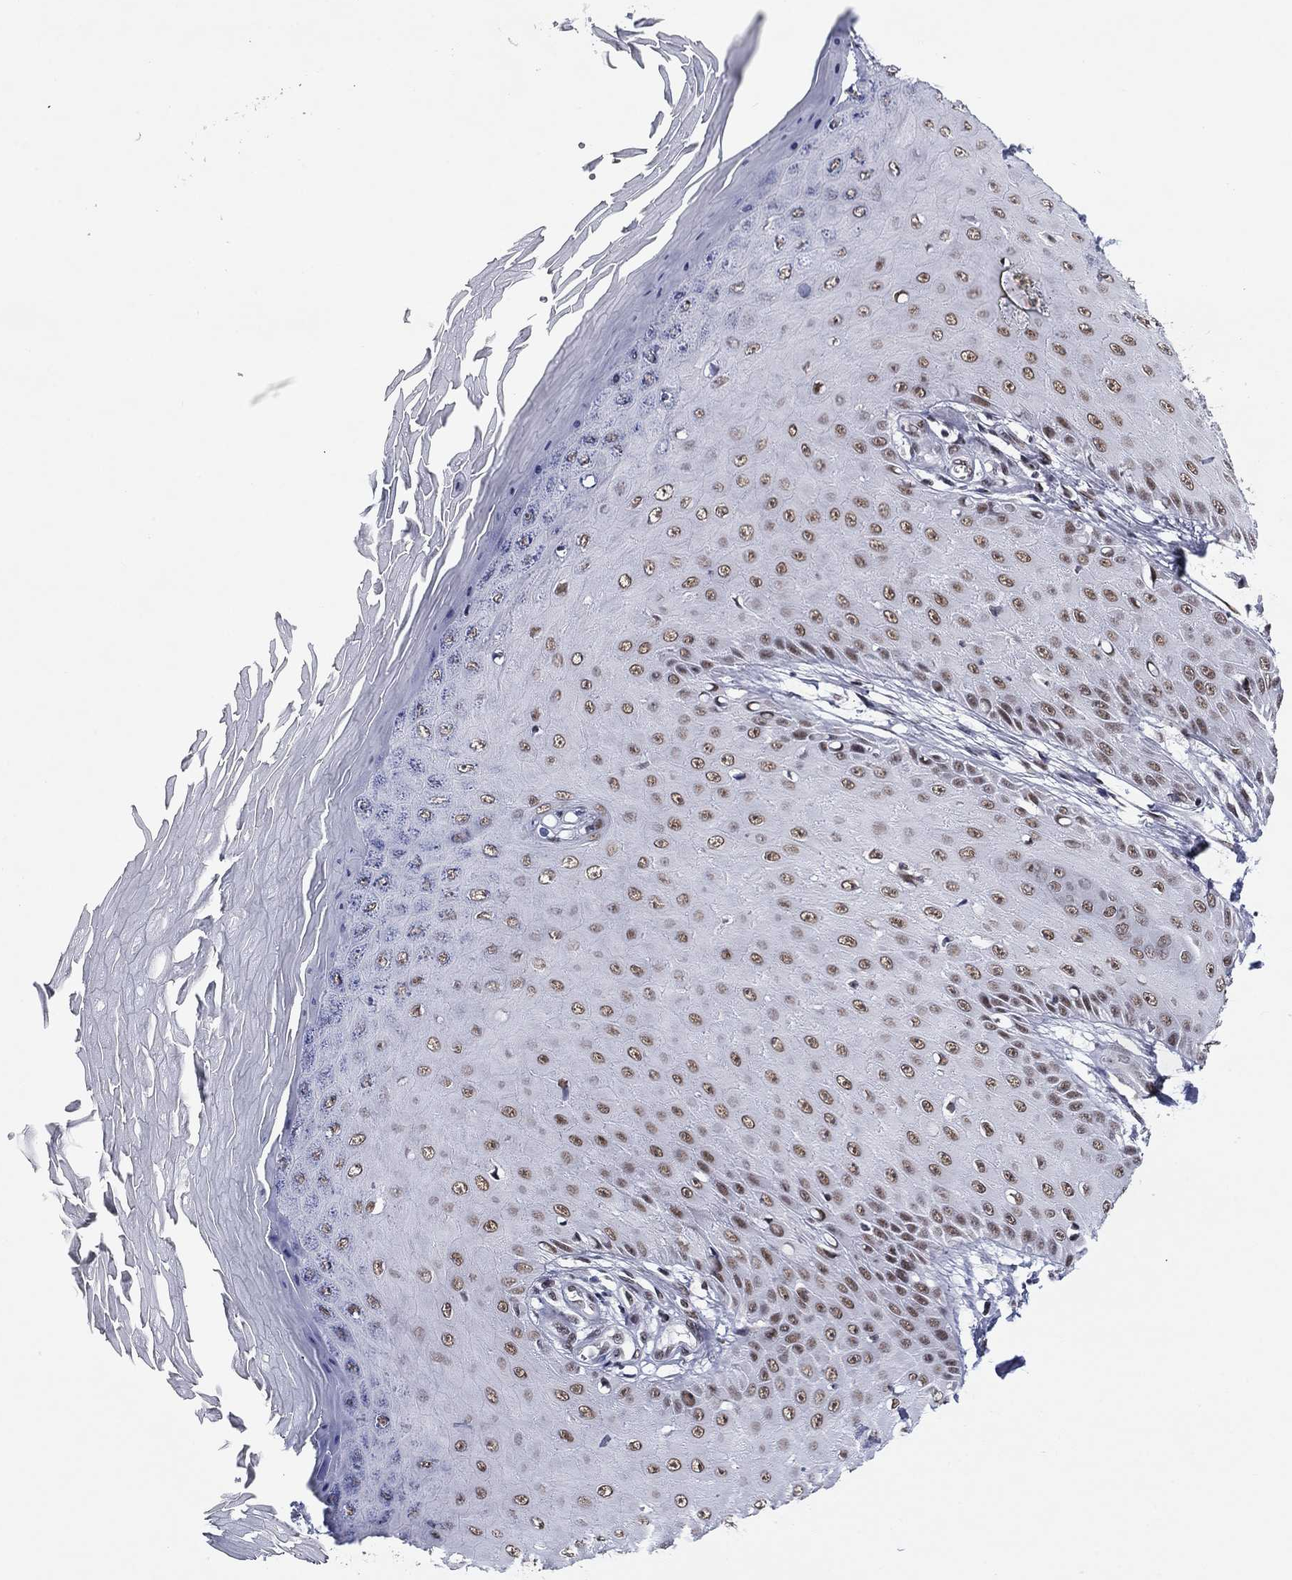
{"staining": {"intensity": "moderate", "quantity": "25%-75%", "location": "nuclear"}, "tissue": "skin cancer", "cell_type": "Tumor cells", "image_type": "cancer", "snomed": [{"axis": "morphology", "description": "Inflammation, NOS"}, {"axis": "morphology", "description": "Squamous cell carcinoma, NOS"}, {"axis": "topography", "description": "Skin"}], "caption": "The micrograph demonstrates immunohistochemical staining of skin squamous cell carcinoma. There is moderate nuclear staining is present in about 25%-75% of tumor cells.", "gene": "ETV5", "patient": {"sex": "male", "age": 70}}